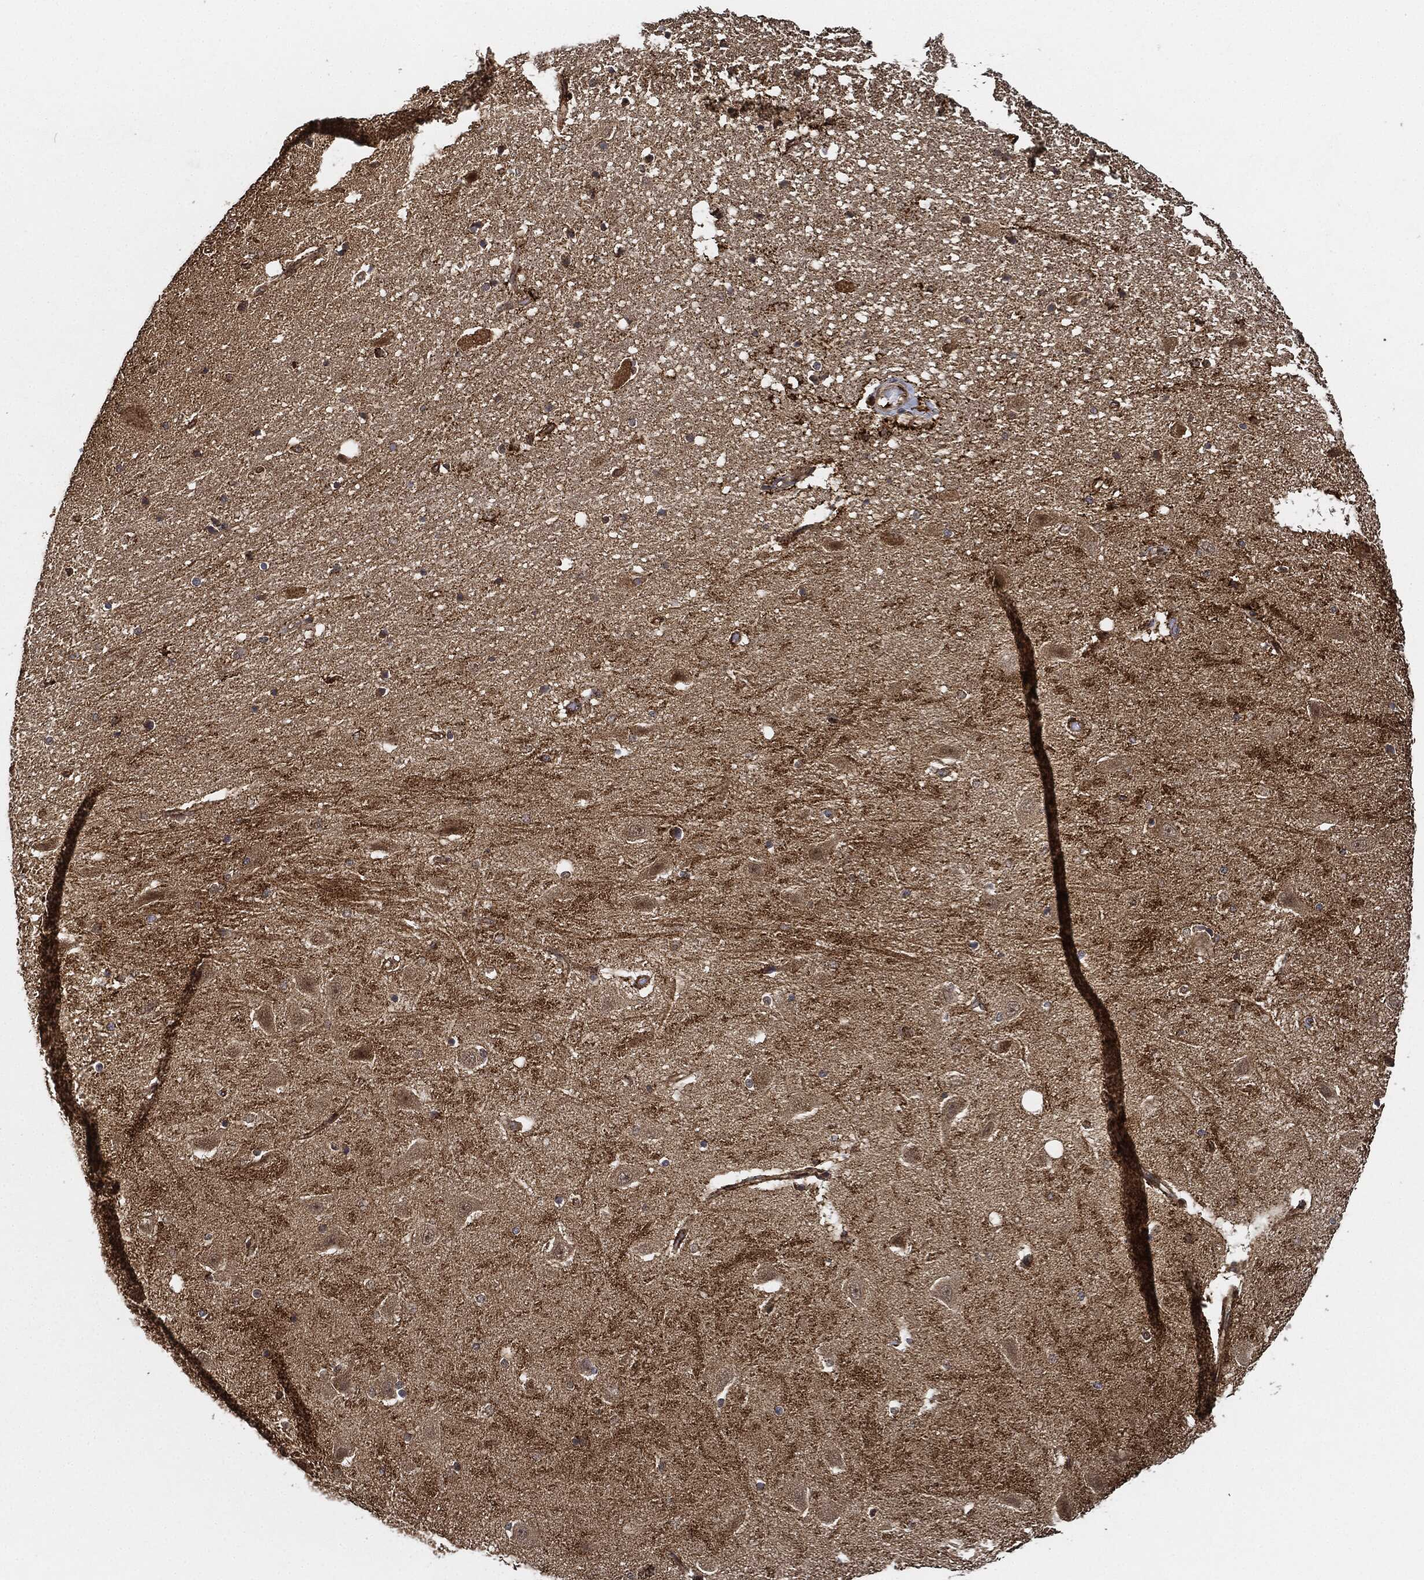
{"staining": {"intensity": "moderate", "quantity": "<25%", "location": "nuclear"}, "tissue": "hippocampus", "cell_type": "Glial cells", "image_type": "normal", "snomed": [{"axis": "morphology", "description": "Normal tissue, NOS"}, {"axis": "topography", "description": "Hippocampus"}], "caption": "IHC (DAB) staining of normal human hippocampus displays moderate nuclear protein expression in about <25% of glial cells.", "gene": "MAP3K3", "patient": {"sex": "male", "age": 49}}